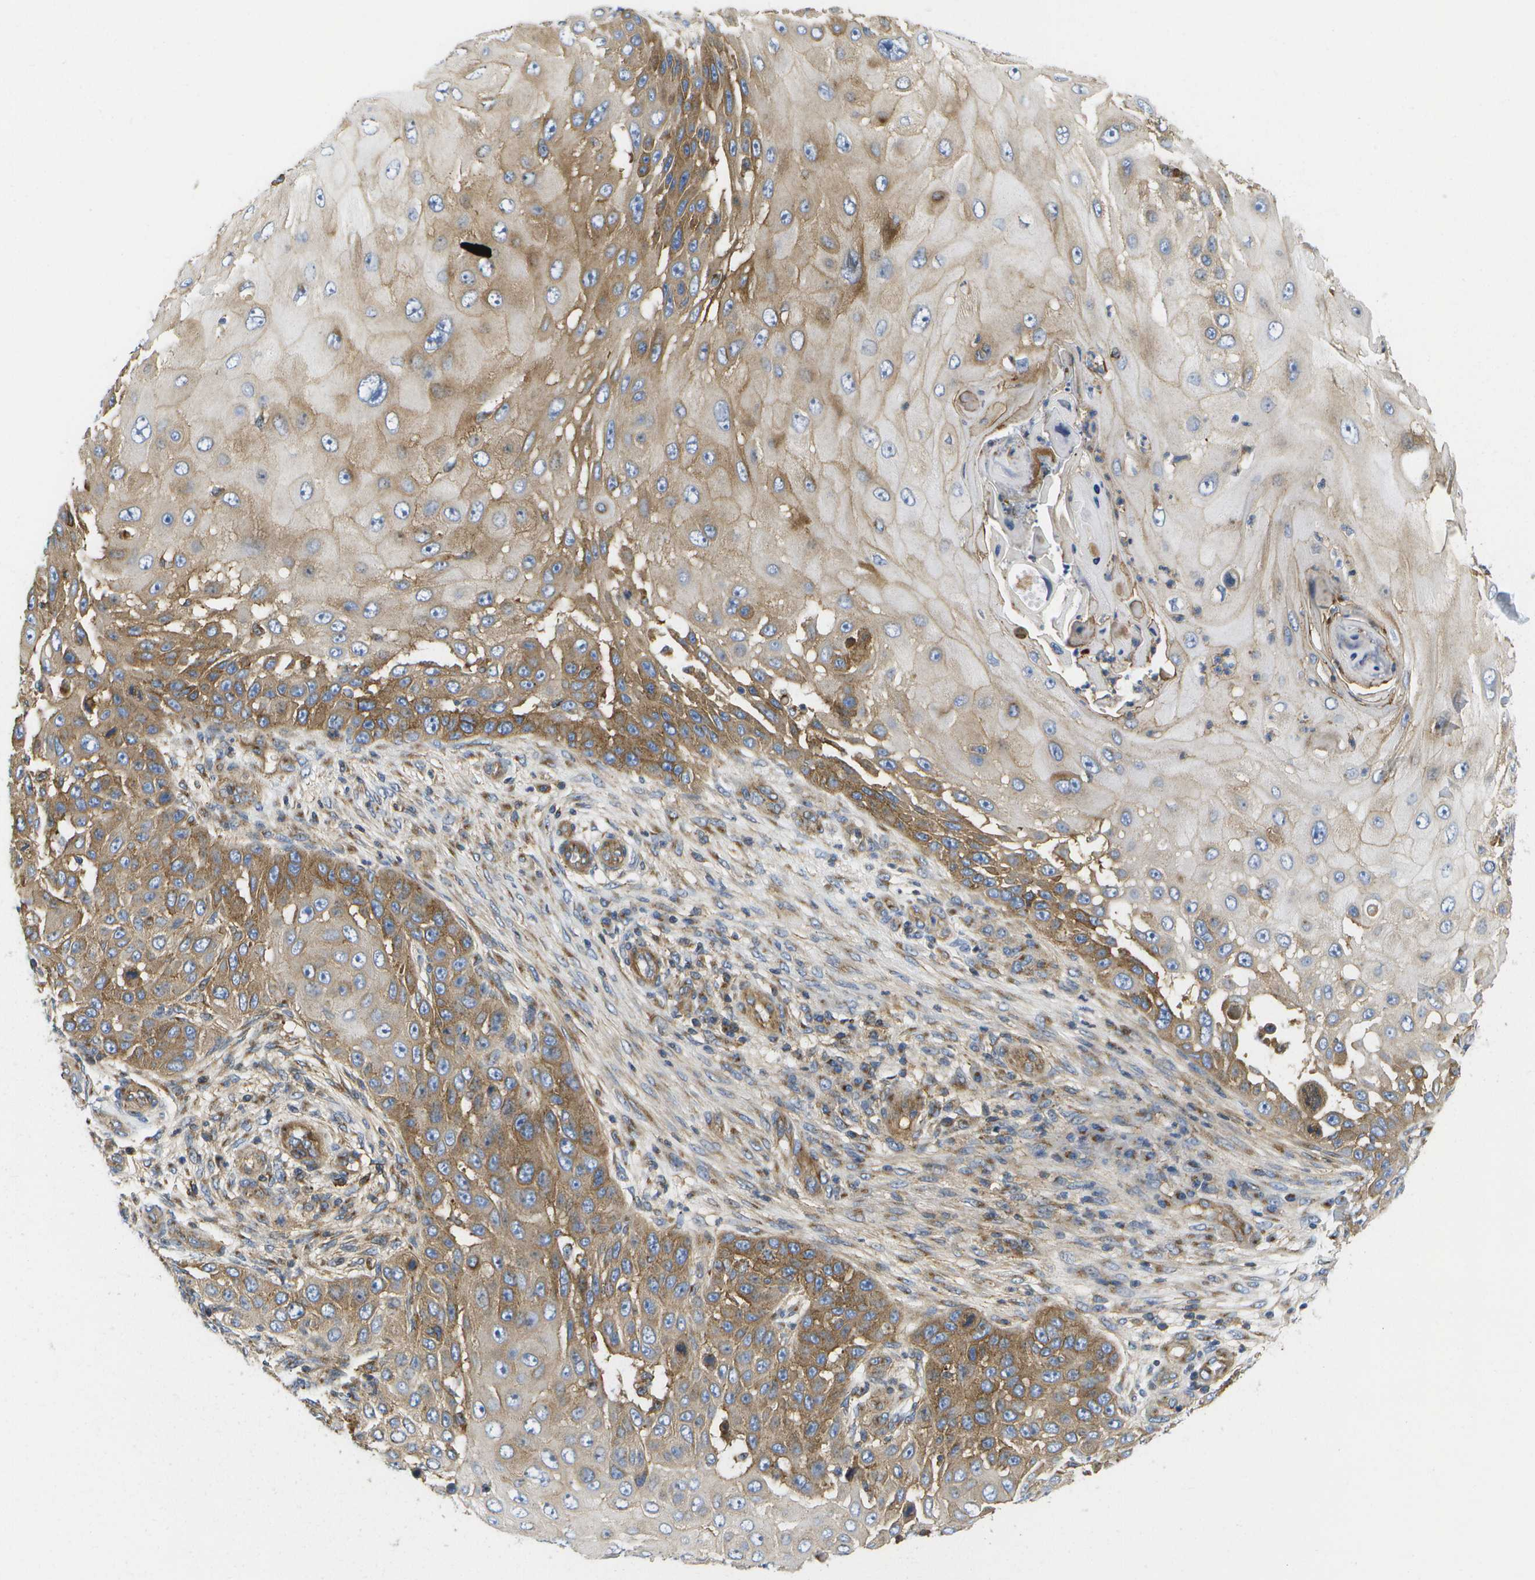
{"staining": {"intensity": "moderate", "quantity": ">75%", "location": "cytoplasmic/membranous"}, "tissue": "skin cancer", "cell_type": "Tumor cells", "image_type": "cancer", "snomed": [{"axis": "morphology", "description": "Squamous cell carcinoma, NOS"}, {"axis": "topography", "description": "Skin"}], "caption": "IHC of human squamous cell carcinoma (skin) demonstrates medium levels of moderate cytoplasmic/membranous staining in about >75% of tumor cells.", "gene": "BST2", "patient": {"sex": "female", "age": 44}}